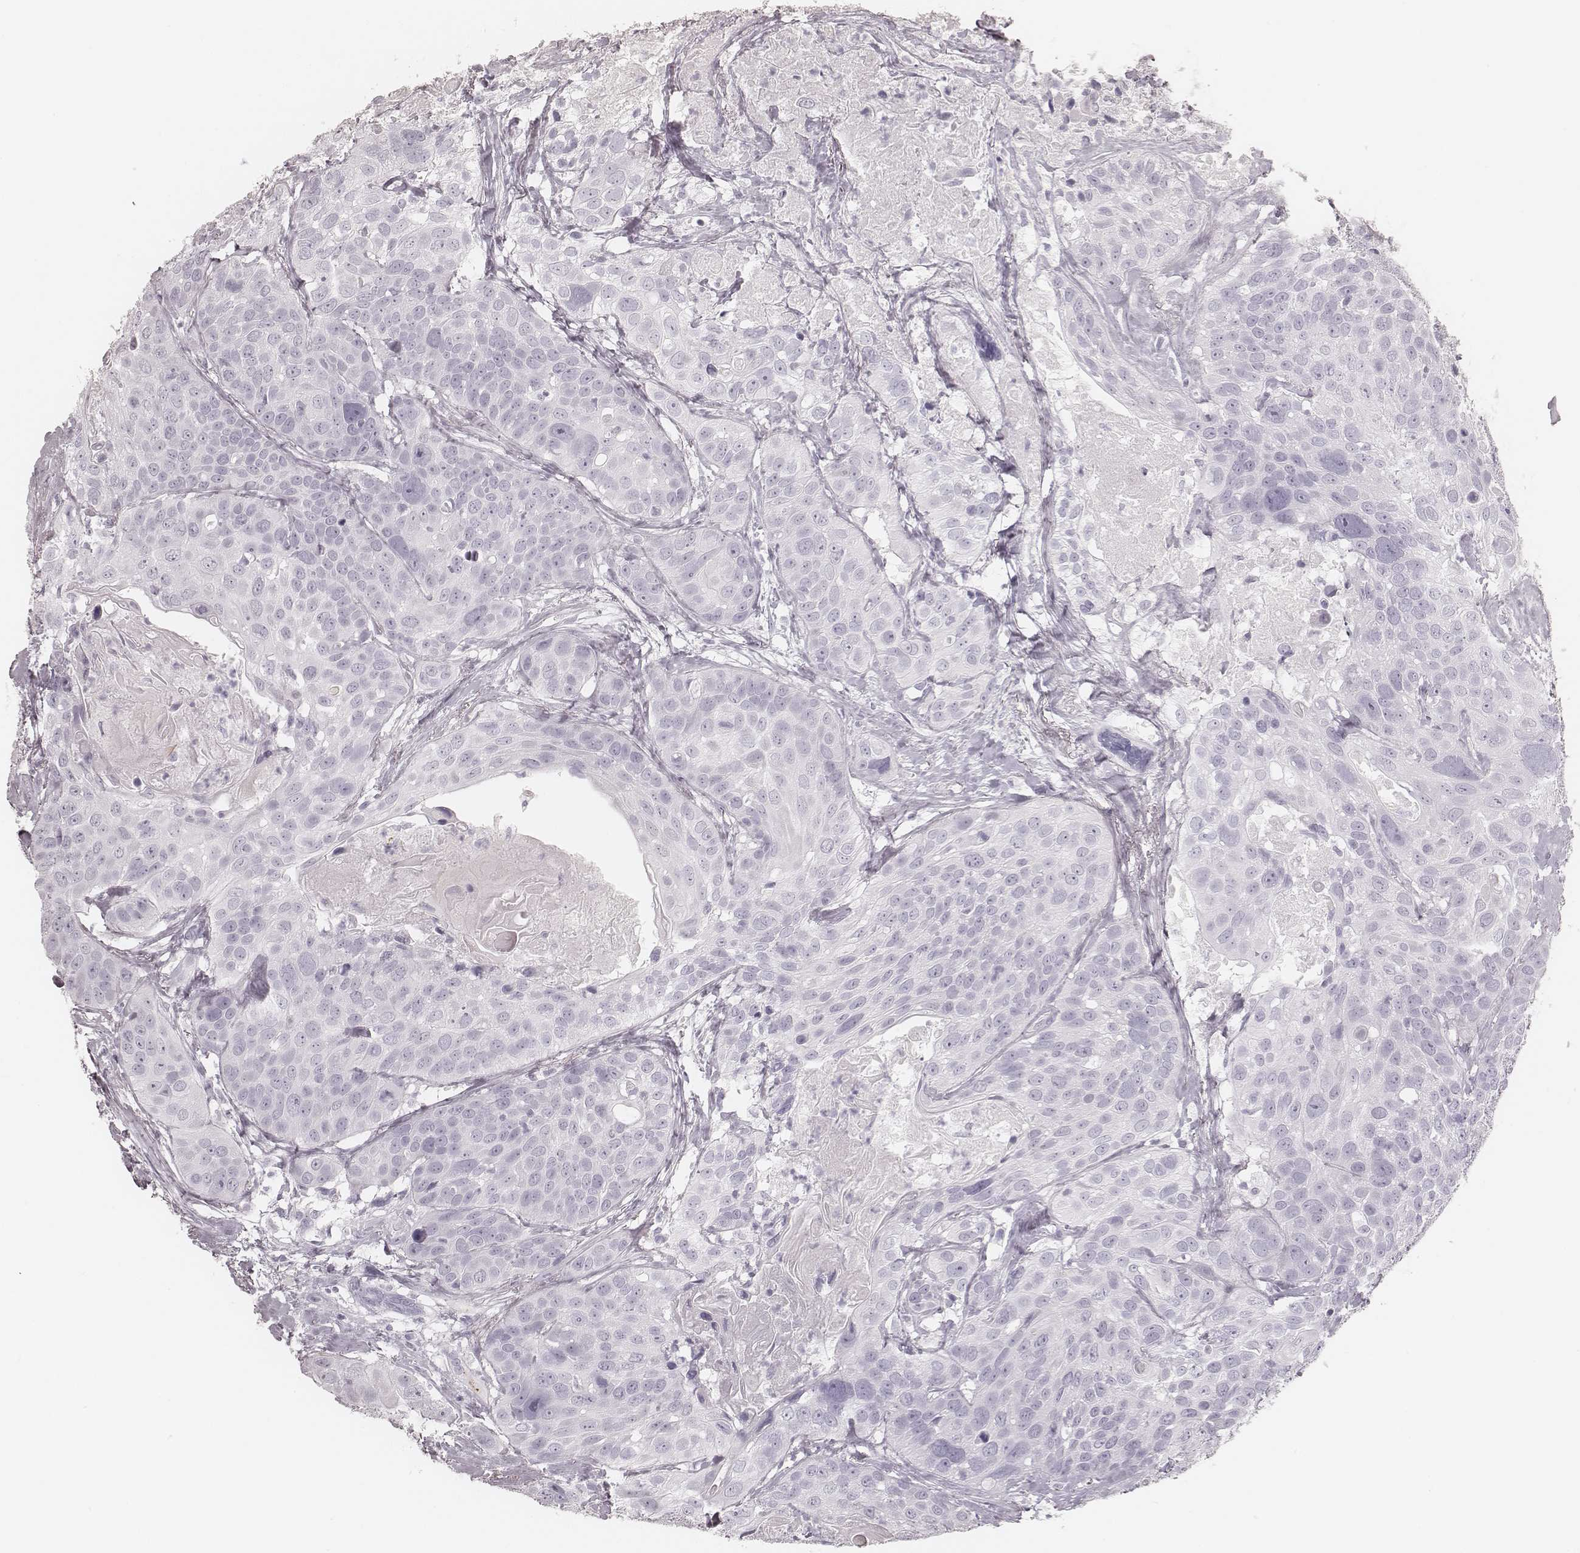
{"staining": {"intensity": "negative", "quantity": "none", "location": "none"}, "tissue": "head and neck cancer", "cell_type": "Tumor cells", "image_type": "cancer", "snomed": [{"axis": "morphology", "description": "Squamous cell carcinoma, NOS"}, {"axis": "topography", "description": "Oral tissue"}, {"axis": "topography", "description": "Head-Neck"}], "caption": "Immunohistochemistry of squamous cell carcinoma (head and neck) displays no positivity in tumor cells.", "gene": "KRT82", "patient": {"sex": "male", "age": 56}}